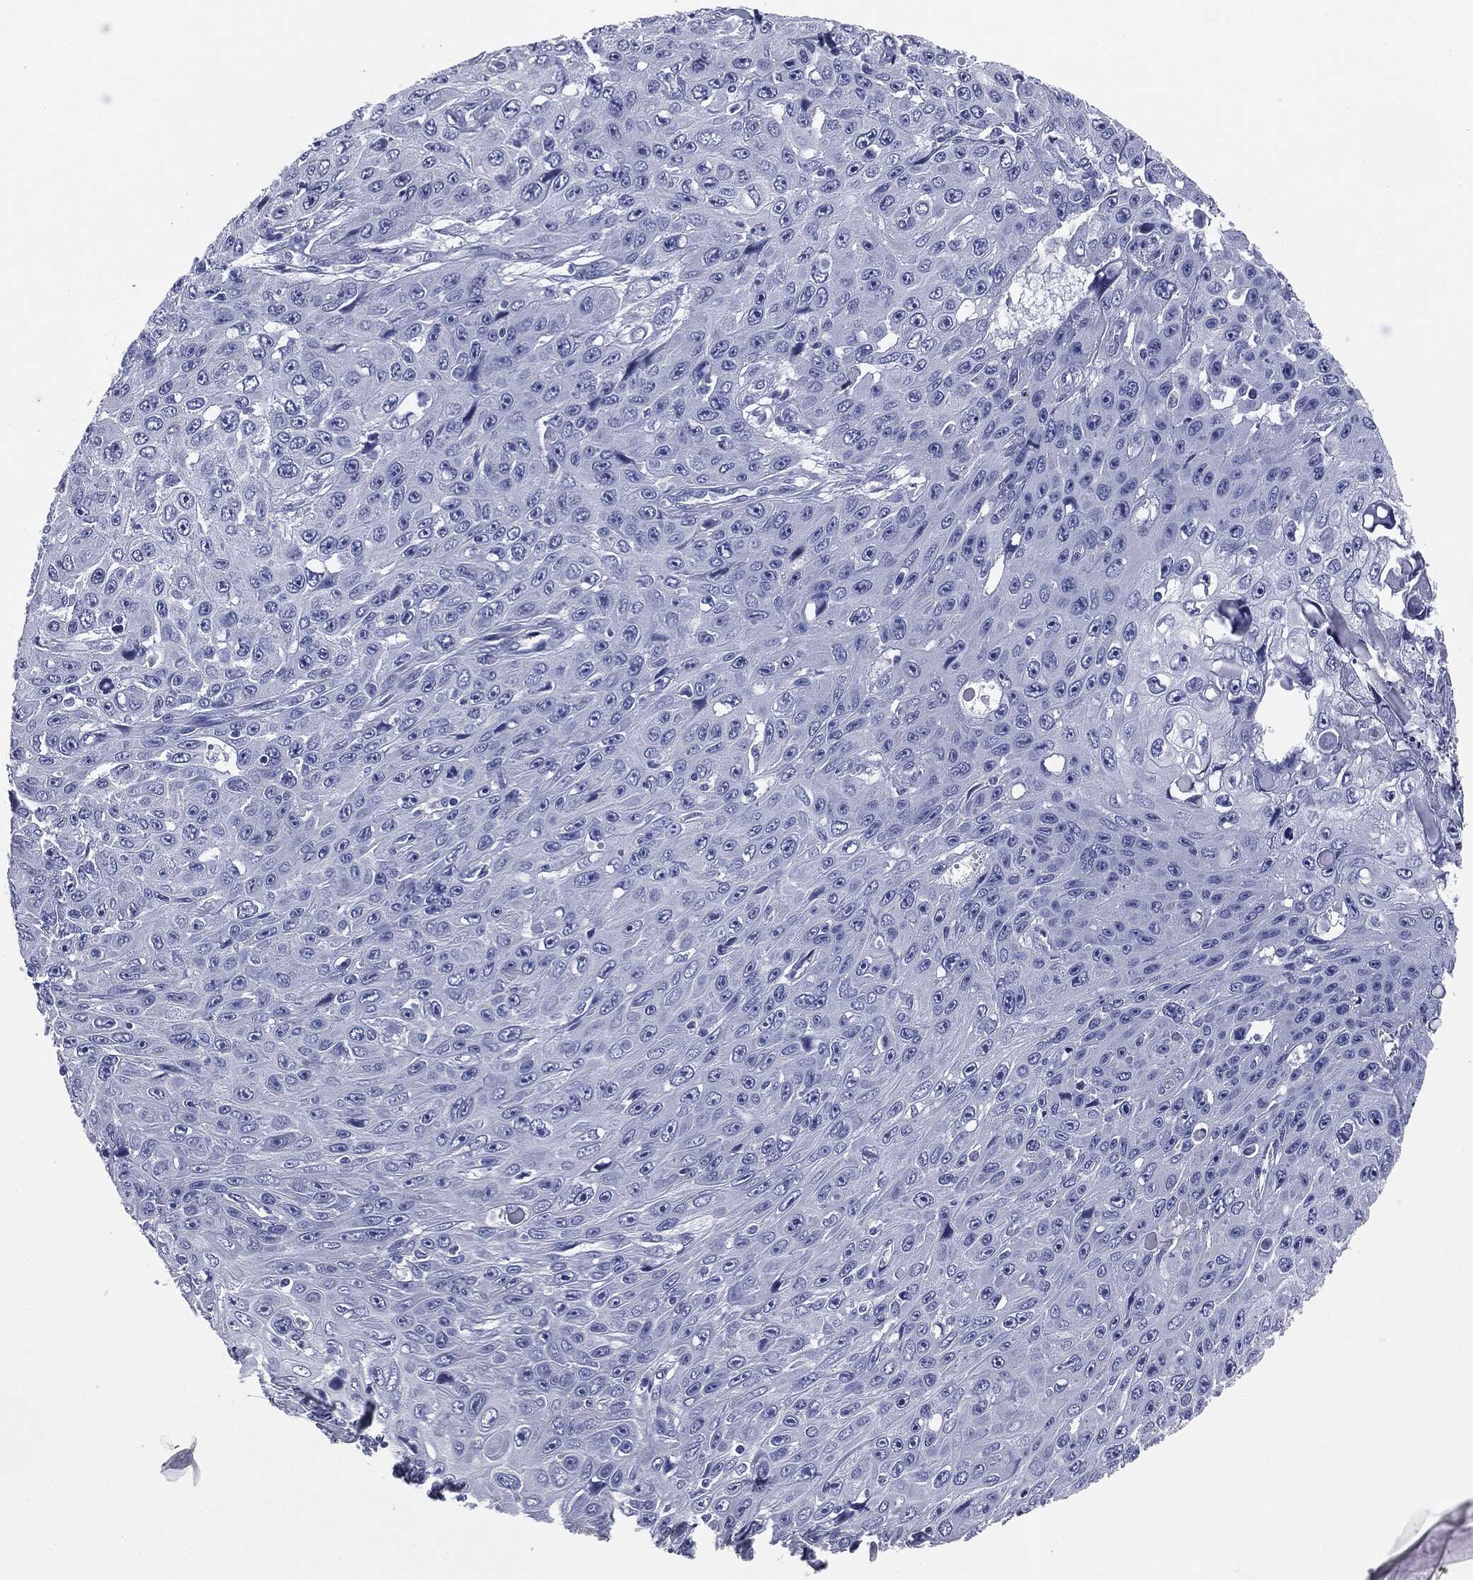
{"staining": {"intensity": "negative", "quantity": "none", "location": "none"}, "tissue": "skin cancer", "cell_type": "Tumor cells", "image_type": "cancer", "snomed": [{"axis": "morphology", "description": "Squamous cell carcinoma, NOS"}, {"axis": "topography", "description": "Skin"}], "caption": "High power microscopy histopathology image of an immunohistochemistry histopathology image of squamous cell carcinoma (skin), revealing no significant expression in tumor cells. The staining was performed using DAB to visualize the protein expression in brown, while the nuclei were stained in blue with hematoxylin (Magnification: 20x).", "gene": "ATP2A1", "patient": {"sex": "male", "age": 82}}